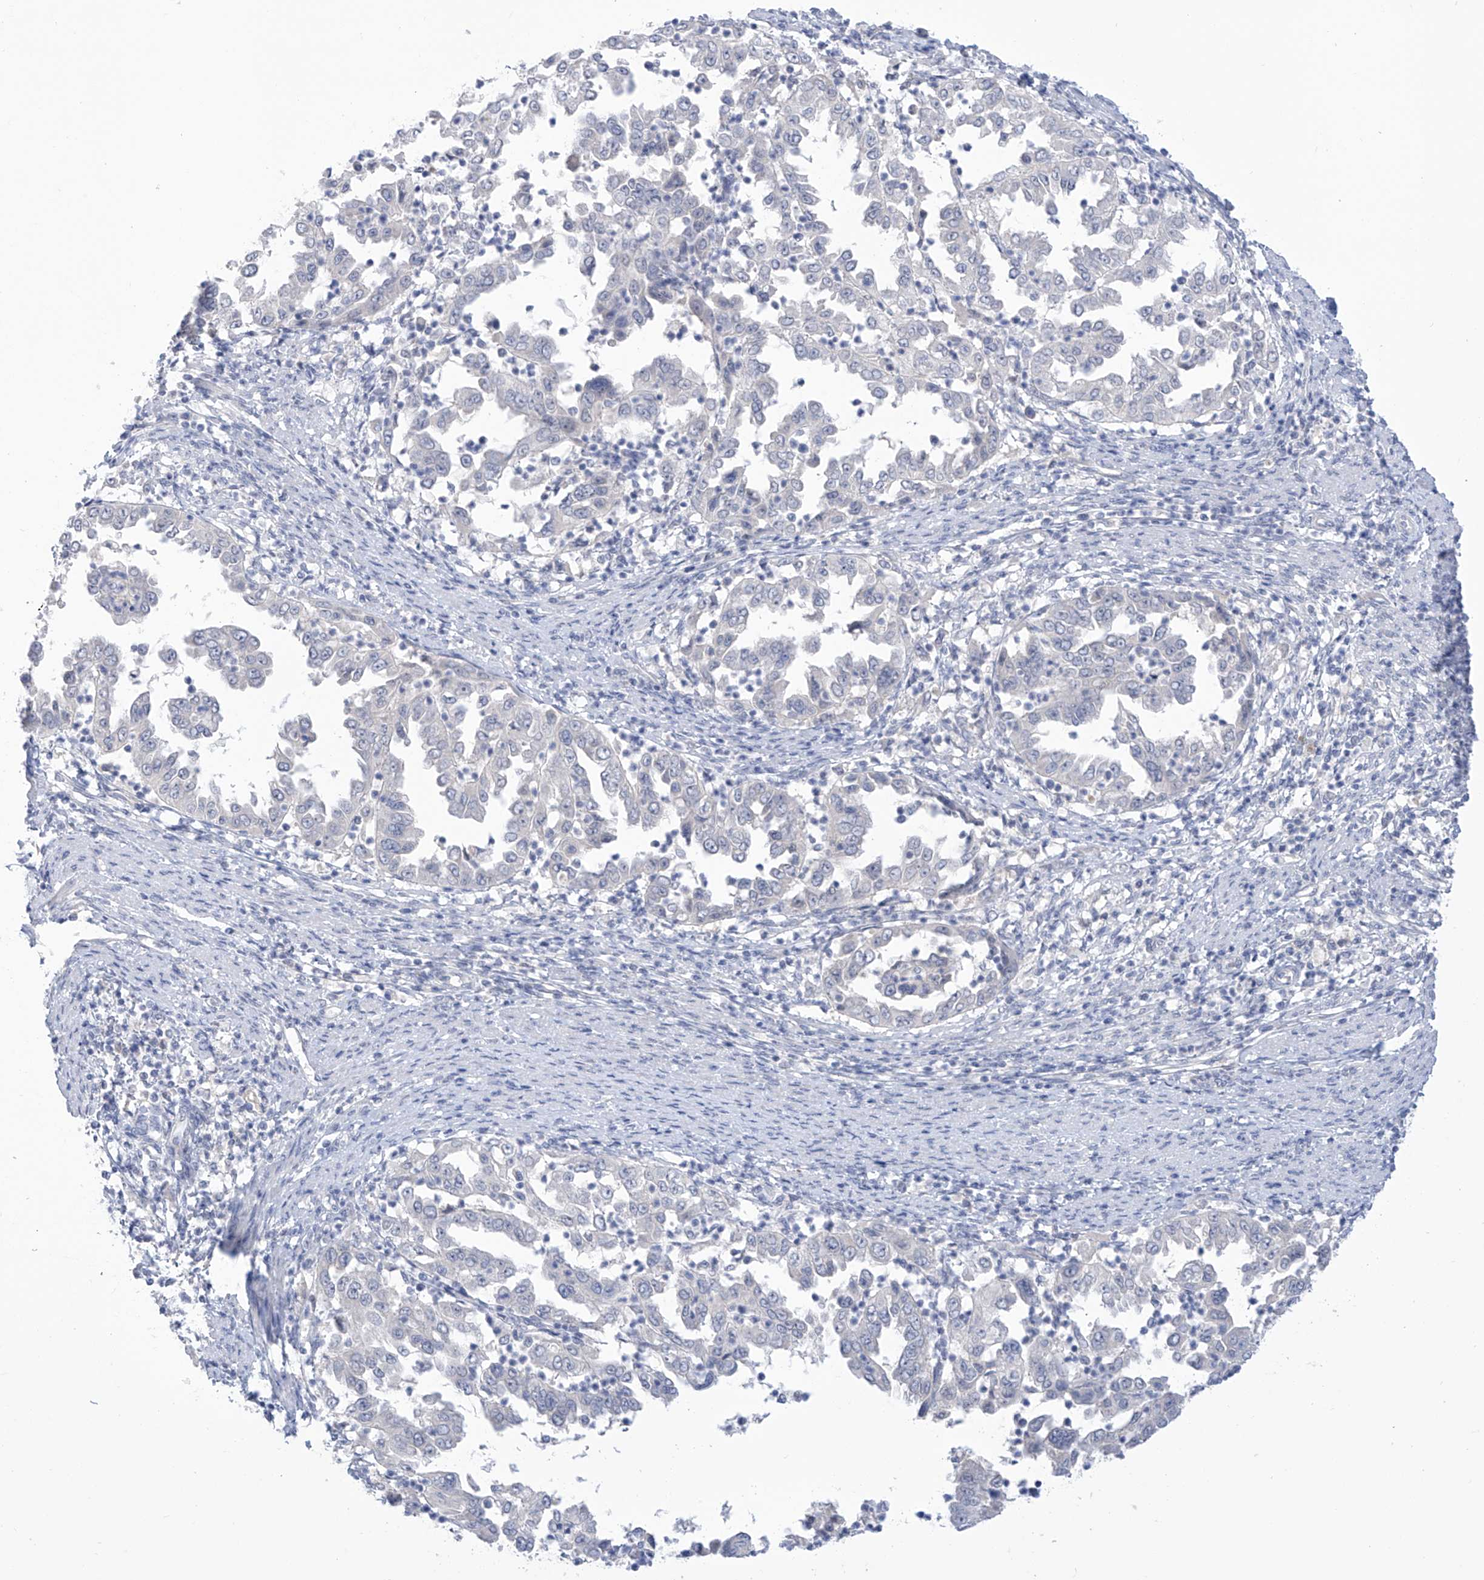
{"staining": {"intensity": "negative", "quantity": "none", "location": "none"}, "tissue": "endometrial cancer", "cell_type": "Tumor cells", "image_type": "cancer", "snomed": [{"axis": "morphology", "description": "Adenocarcinoma, NOS"}, {"axis": "topography", "description": "Endometrium"}], "caption": "Adenocarcinoma (endometrial) was stained to show a protein in brown. There is no significant expression in tumor cells. Brightfield microscopy of IHC stained with DAB (3,3'-diaminobenzidine) (brown) and hematoxylin (blue), captured at high magnification.", "gene": "IBA57", "patient": {"sex": "female", "age": 85}}